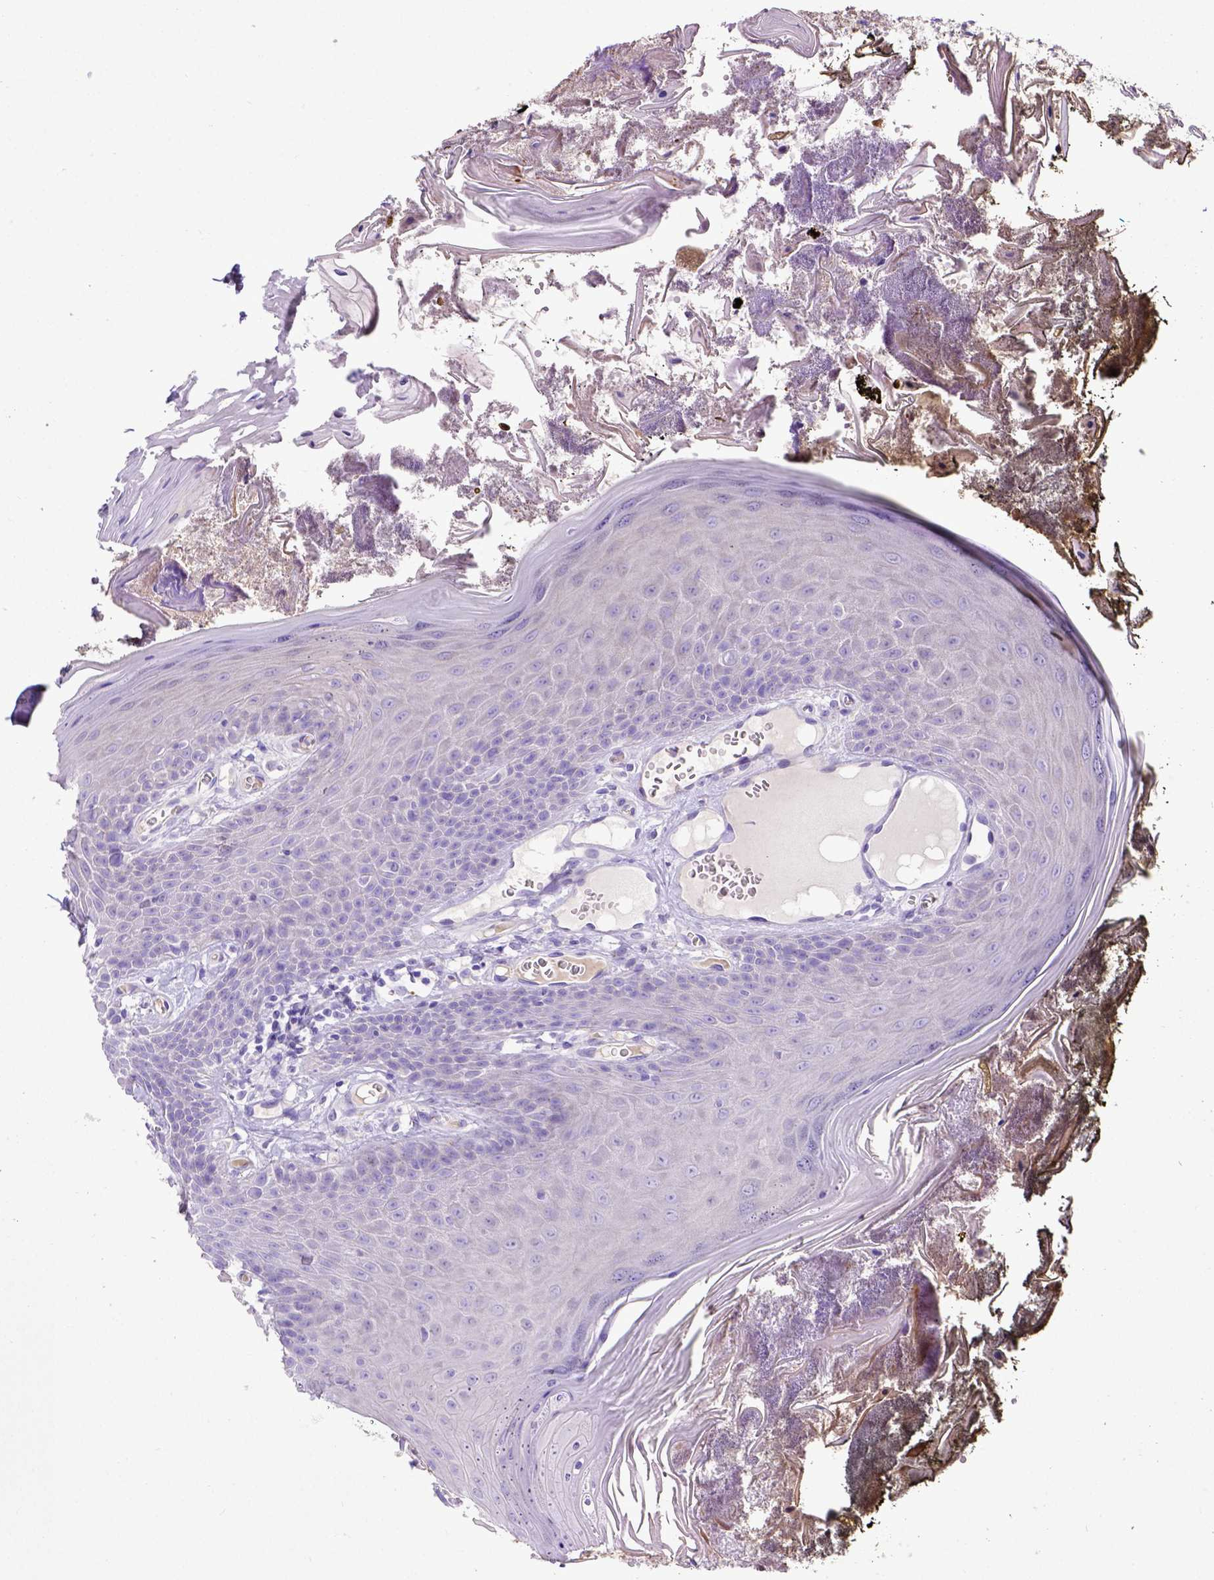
{"staining": {"intensity": "negative", "quantity": "none", "location": "none"}, "tissue": "oral mucosa", "cell_type": "Squamous epithelial cells", "image_type": "normal", "snomed": [{"axis": "morphology", "description": "Normal tissue, NOS"}, {"axis": "topography", "description": "Oral tissue"}], "caption": "This micrograph is of normal oral mucosa stained with immunohistochemistry (IHC) to label a protein in brown with the nuclei are counter-stained blue. There is no positivity in squamous epithelial cells.", "gene": "CFAP300", "patient": {"sex": "male", "age": 9}}